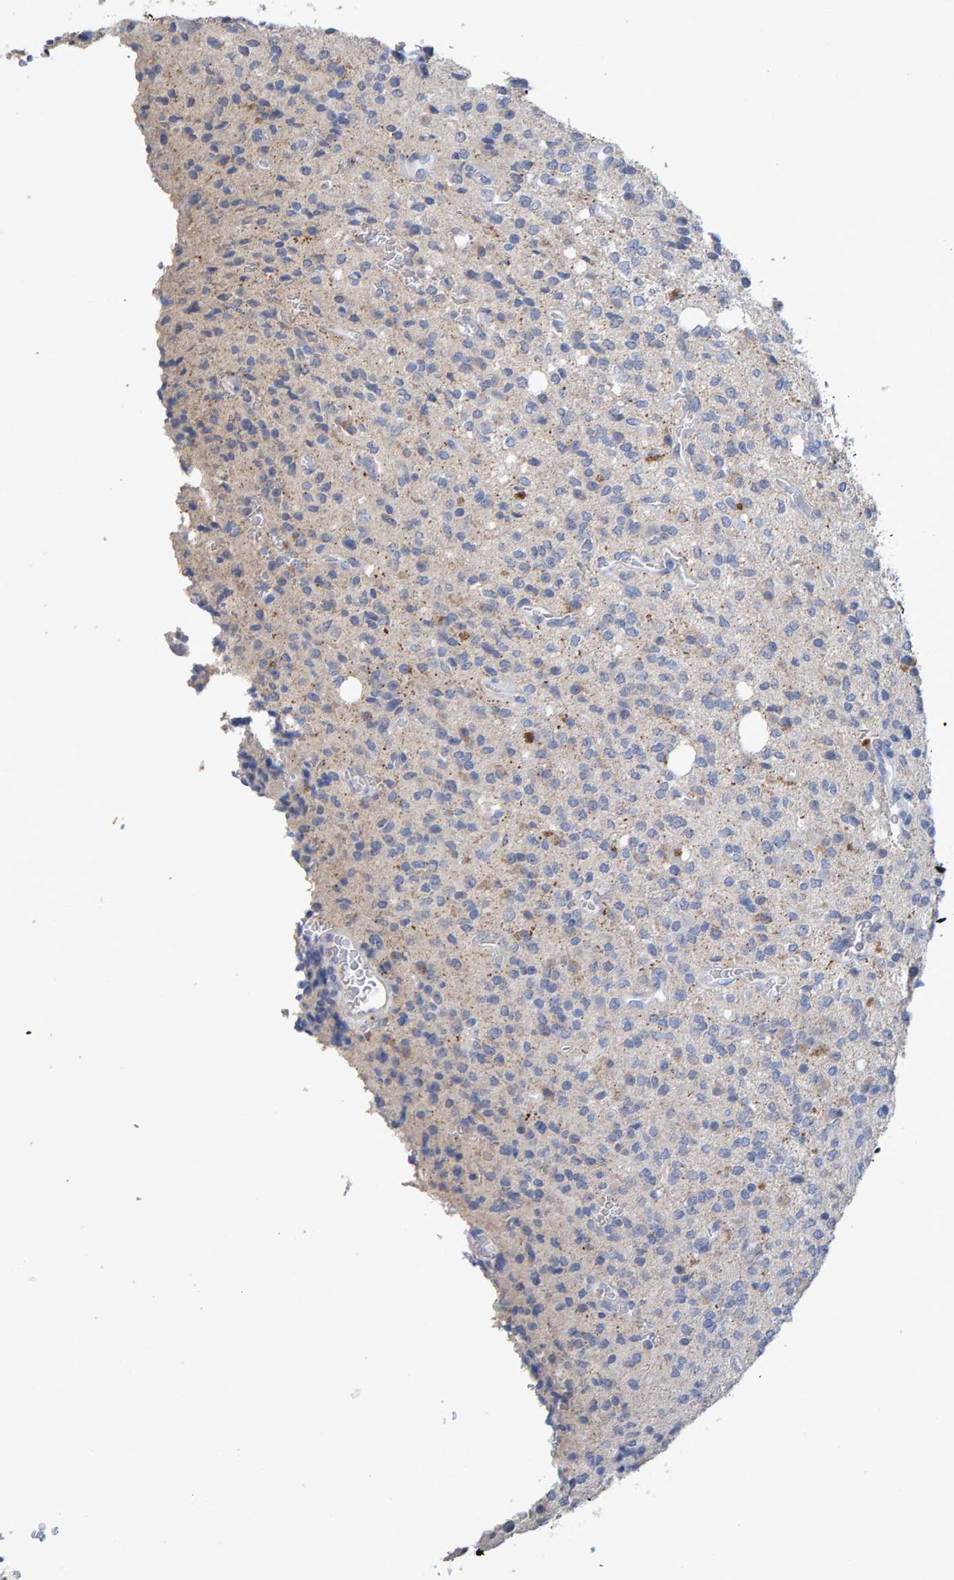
{"staining": {"intensity": "negative", "quantity": "none", "location": "none"}, "tissue": "glioma", "cell_type": "Tumor cells", "image_type": "cancer", "snomed": [{"axis": "morphology", "description": "Glioma, malignant, High grade"}, {"axis": "topography", "description": "Brain"}], "caption": "A micrograph of malignant glioma (high-grade) stained for a protein exhibits no brown staining in tumor cells. (Brightfield microscopy of DAB (3,3'-diaminobenzidine) IHC at high magnification).", "gene": "CTH", "patient": {"sex": "male", "age": 34}}